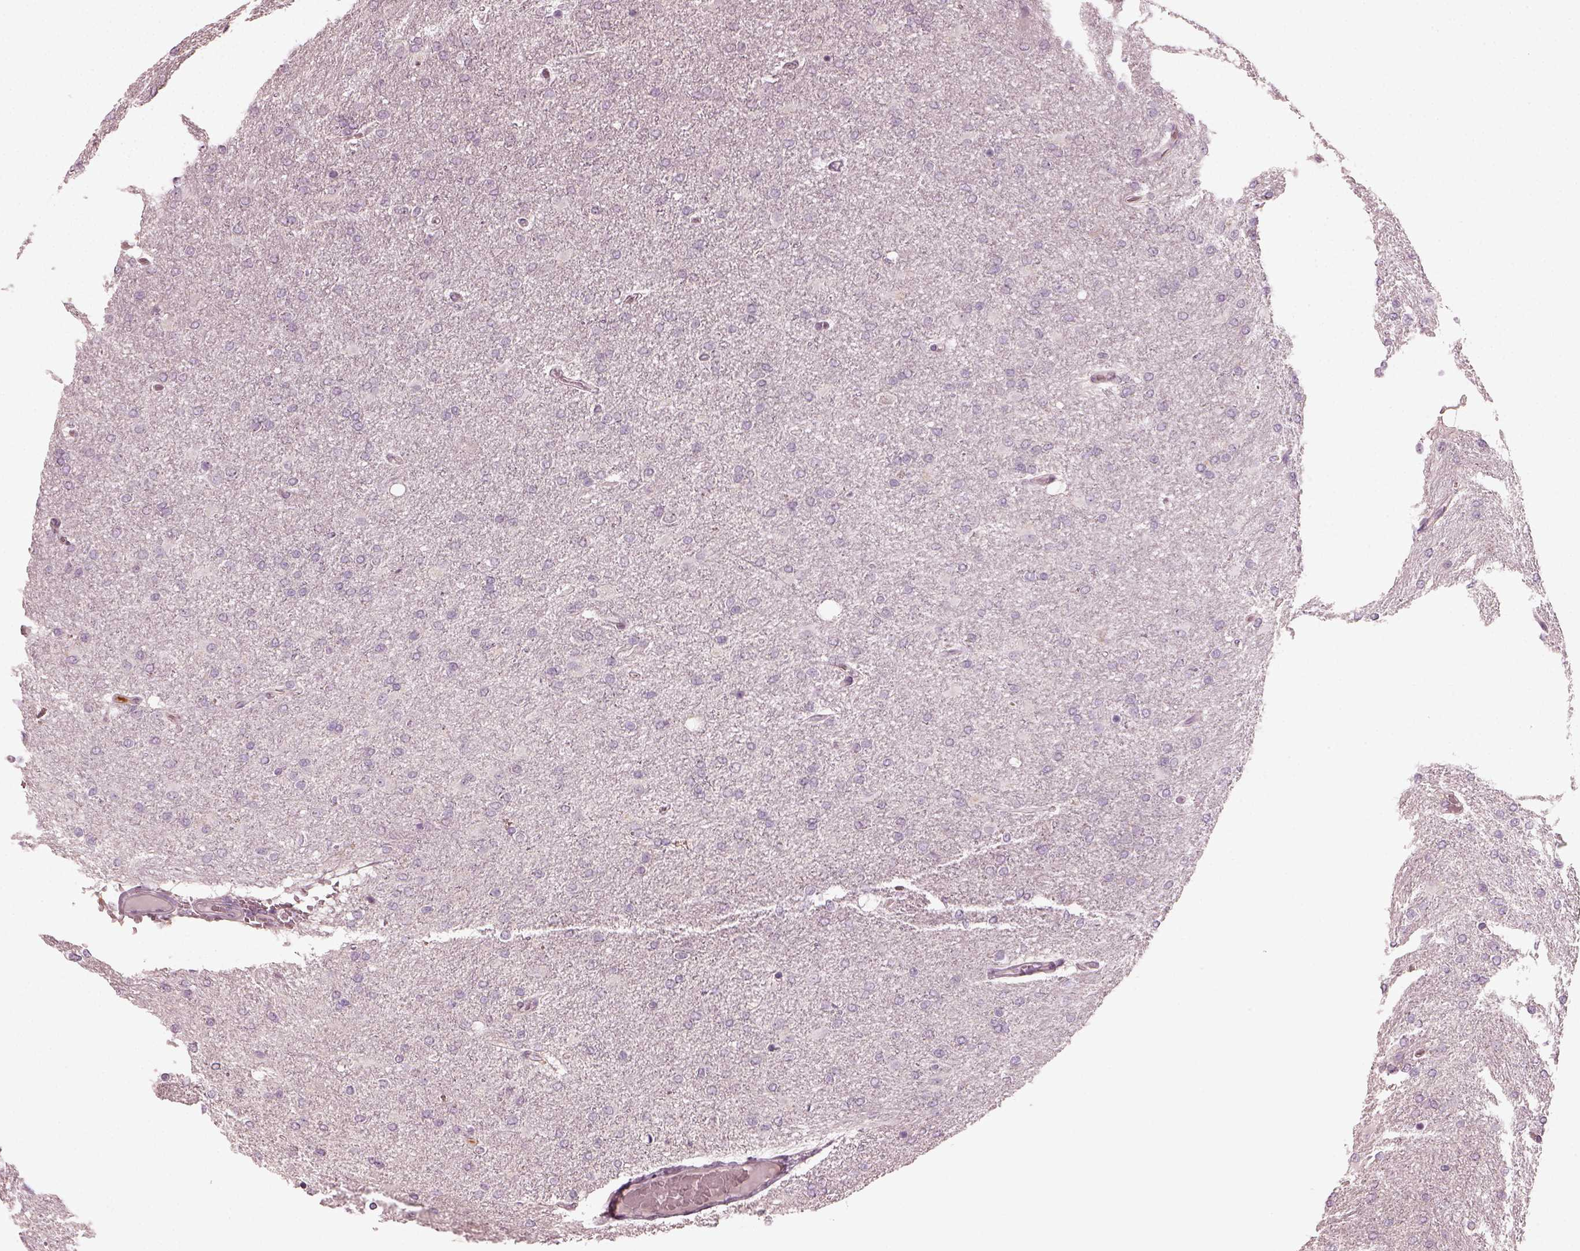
{"staining": {"intensity": "negative", "quantity": "none", "location": "none"}, "tissue": "glioma", "cell_type": "Tumor cells", "image_type": "cancer", "snomed": [{"axis": "morphology", "description": "Glioma, malignant, High grade"}, {"axis": "topography", "description": "Cerebral cortex"}], "caption": "The immunohistochemistry micrograph has no significant expression in tumor cells of malignant high-grade glioma tissue. The staining was performed using DAB to visualize the protein expression in brown, while the nuclei were stained in blue with hematoxylin (Magnification: 20x).", "gene": "CHIT1", "patient": {"sex": "male", "age": 70}}